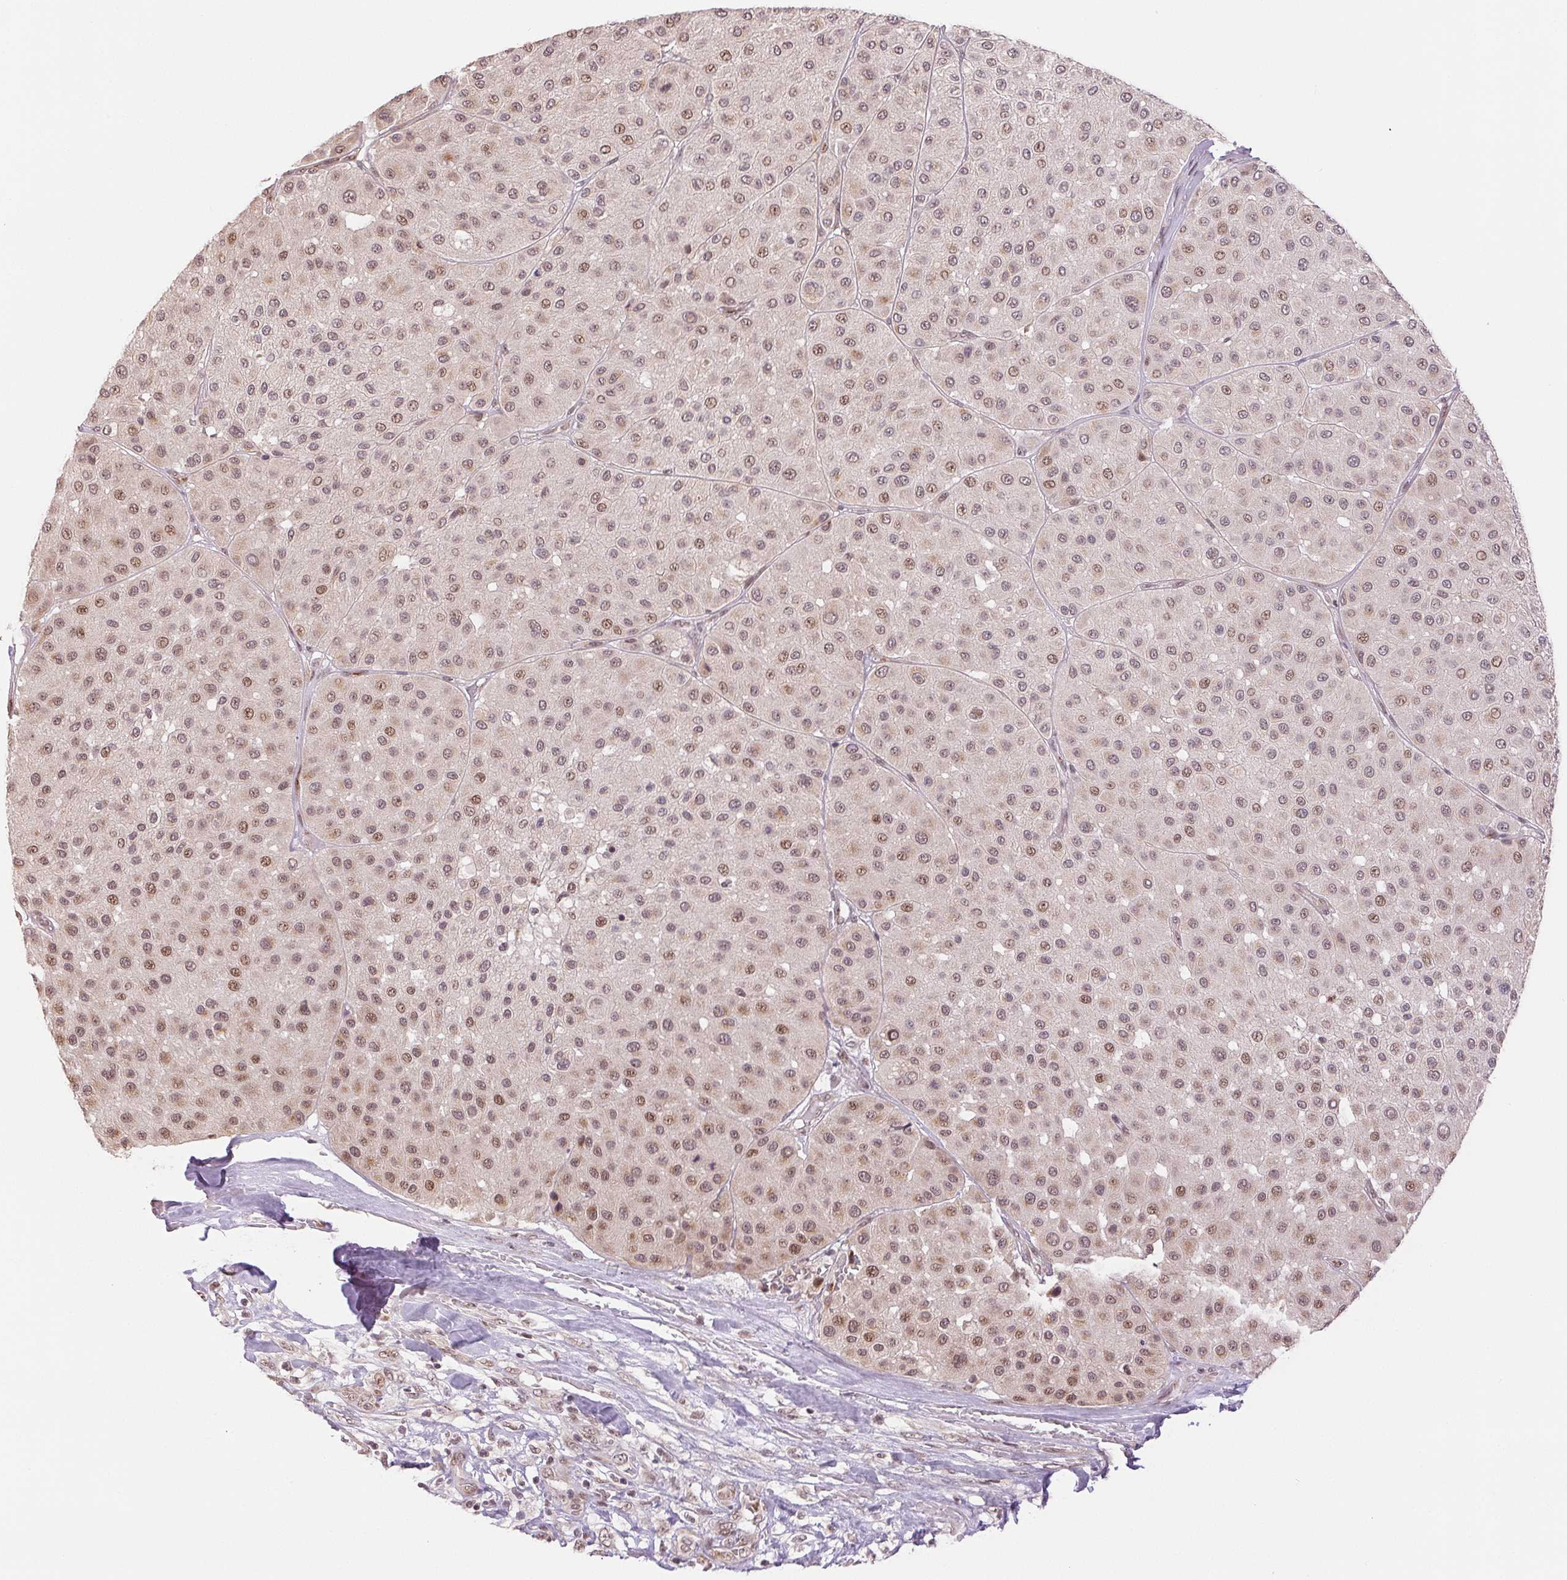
{"staining": {"intensity": "moderate", "quantity": ">75%", "location": "nuclear"}, "tissue": "melanoma", "cell_type": "Tumor cells", "image_type": "cancer", "snomed": [{"axis": "morphology", "description": "Malignant melanoma, Metastatic site"}, {"axis": "topography", "description": "Smooth muscle"}], "caption": "Brown immunohistochemical staining in human melanoma reveals moderate nuclear positivity in about >75% of tumor cells.", "gene": "GRHL3", "patient": {"sex": "male", "age": 41}}